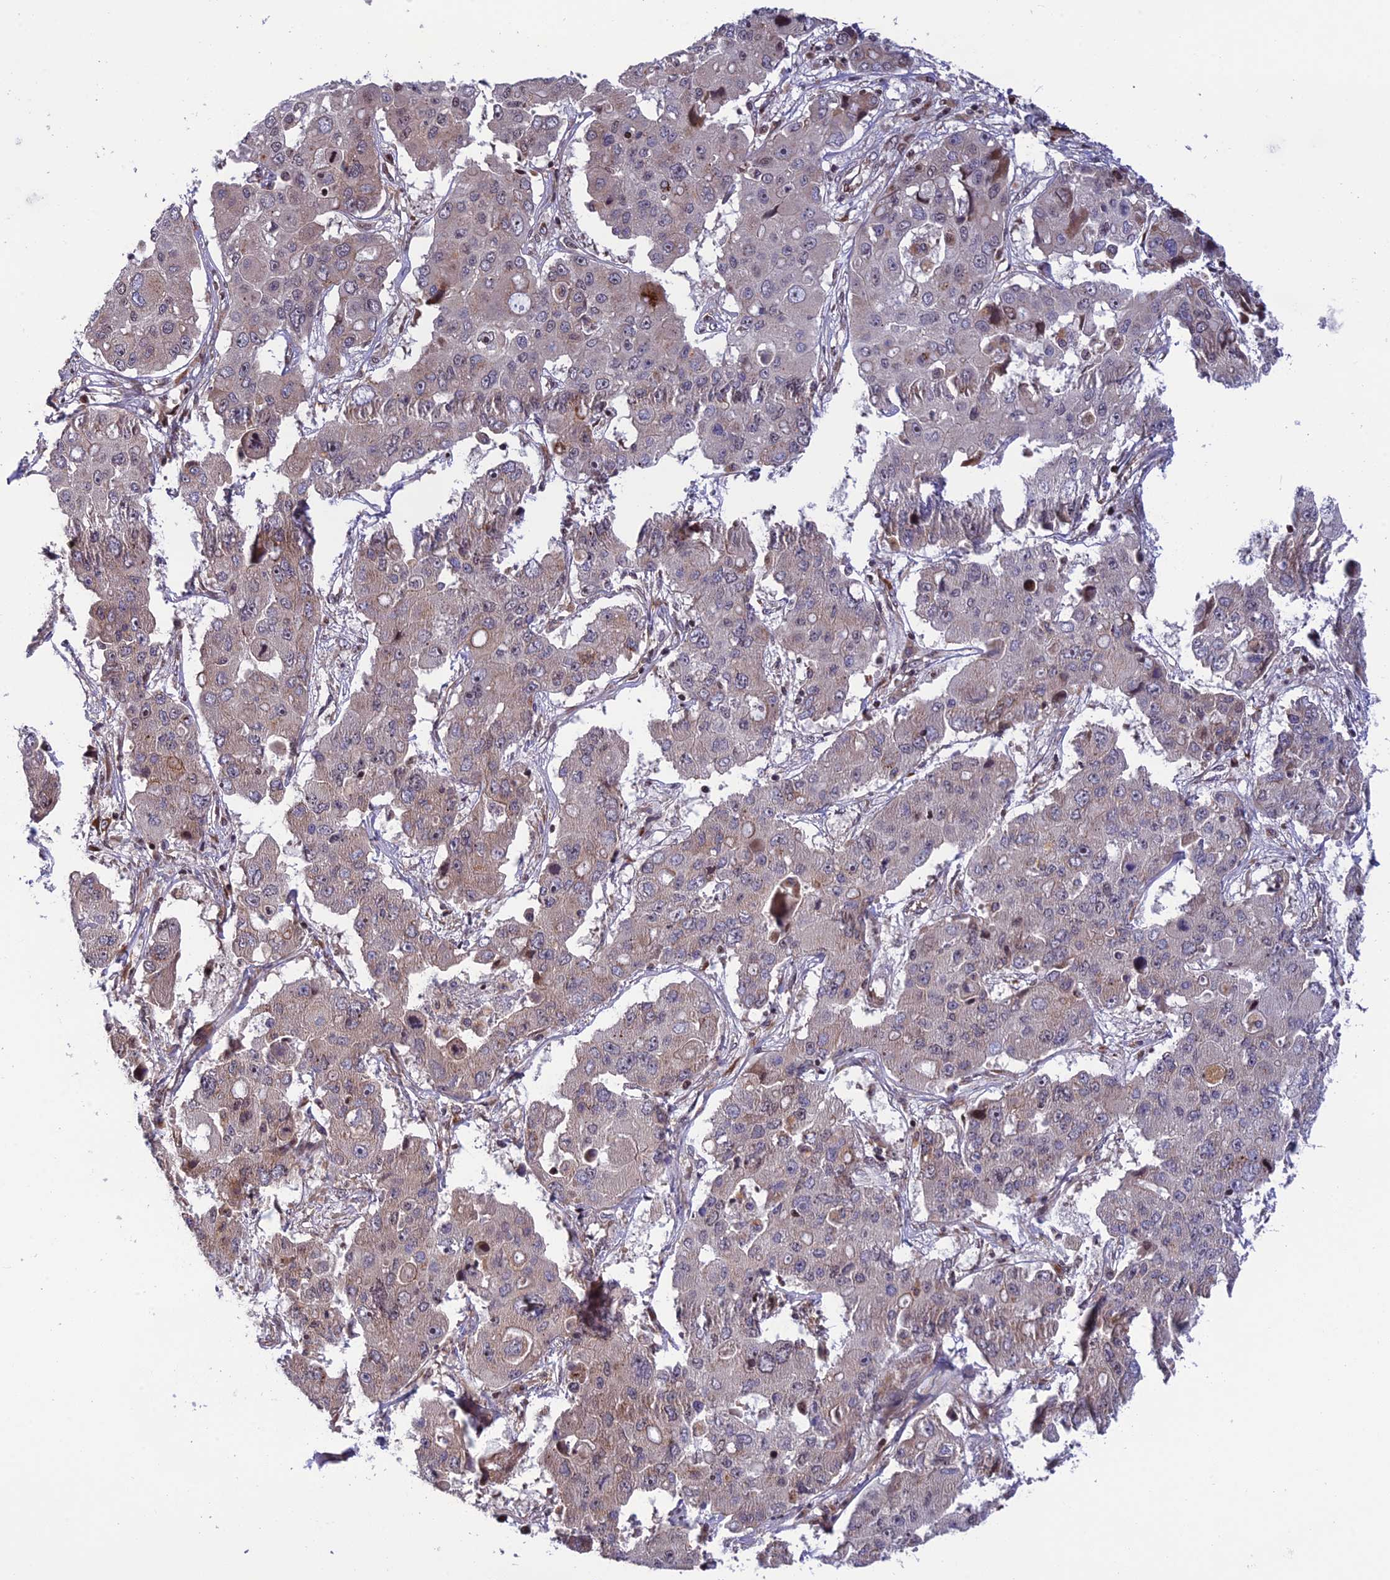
{"staining": {"intensity": "negative", "quantity": "none", "location": "none"}, "tissue": "liver cancer", "cell_type": "Tumor cells", "image_type": "cancer", "snomed": [{"axis": "morphology", "description": "Cholangiocarcinoma"}, {"axis": "topography", "description": "Liver"}], "caption": "Image shows no significant protein expression in tumor cells of cholangiocarcinoma (liver).", "gene": "SMIM7", "patient": {"sex": "male", "age": 67}}